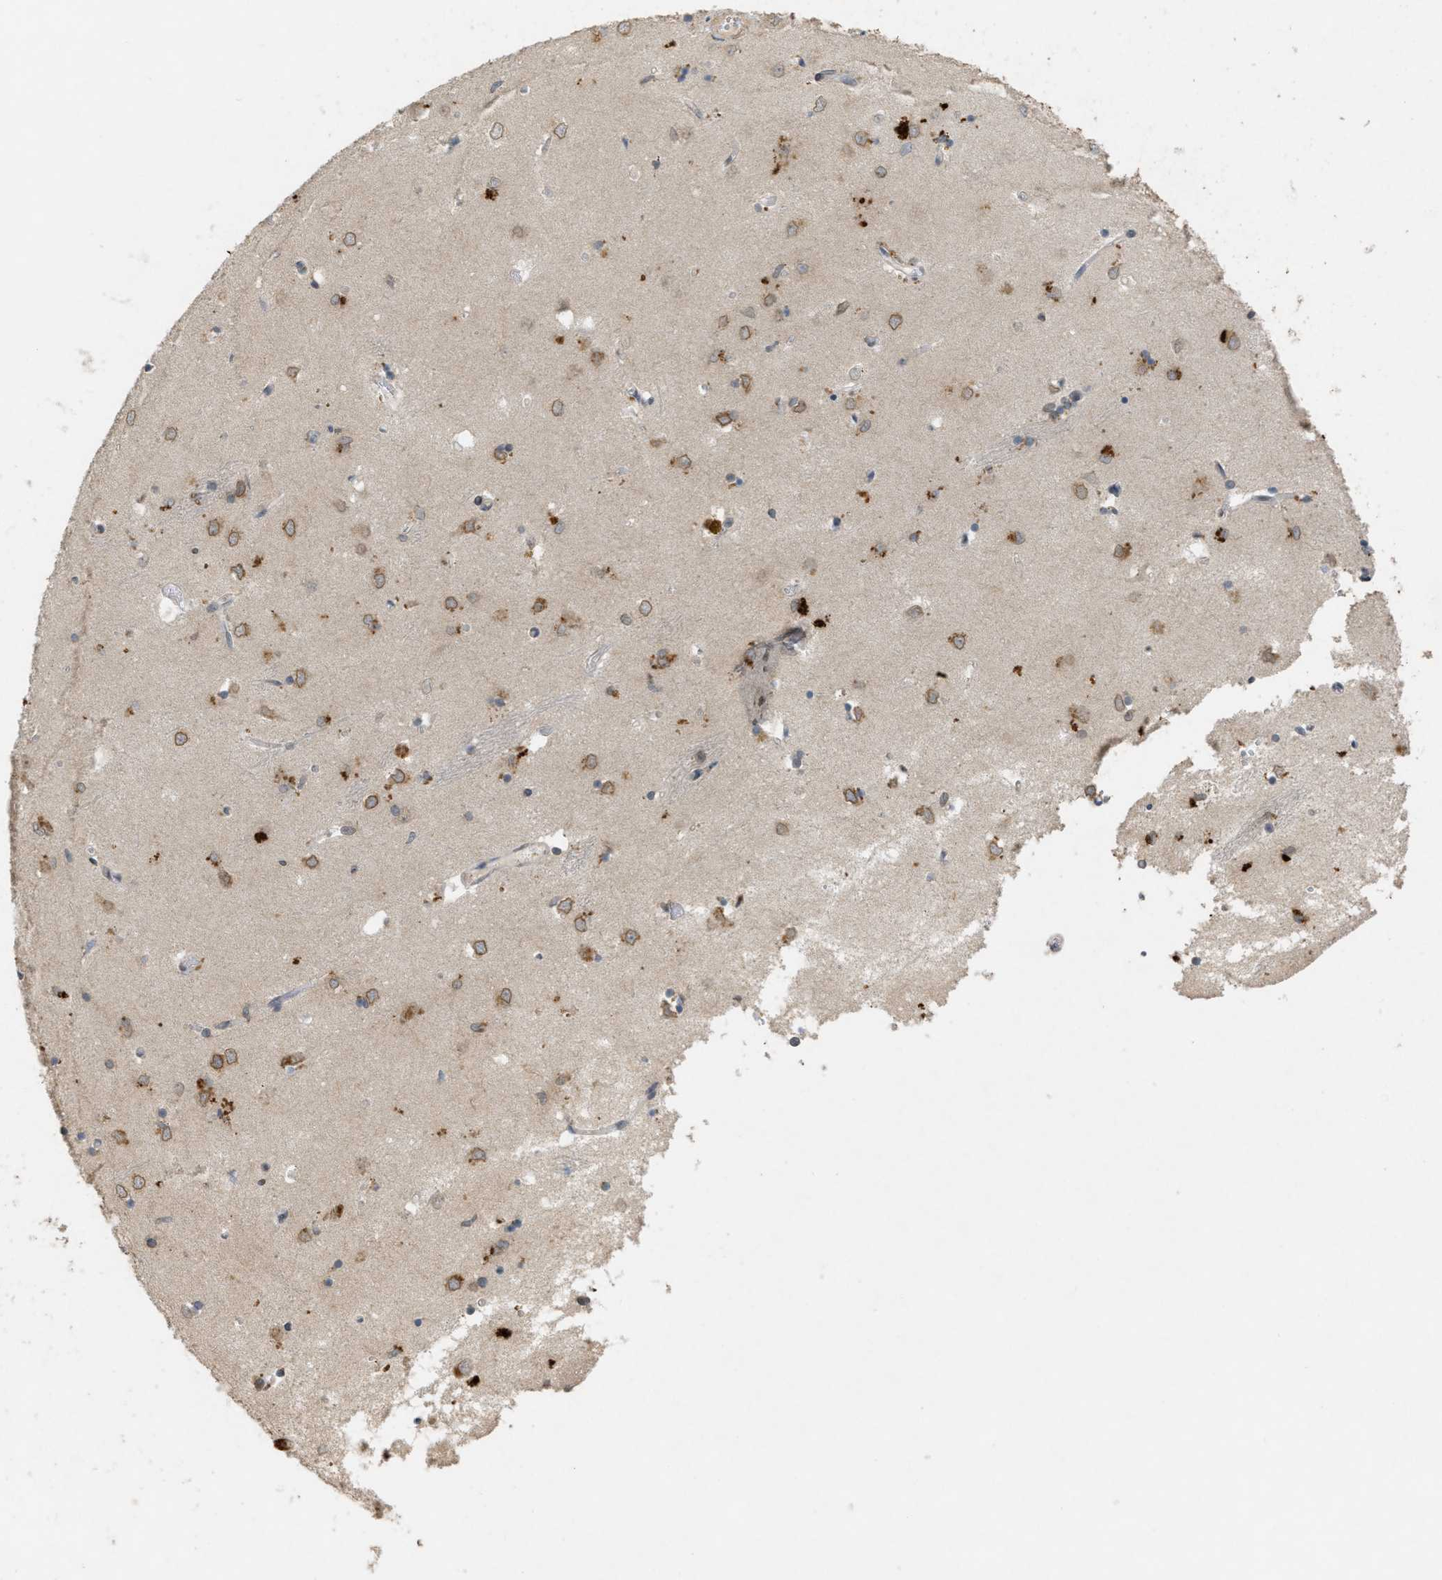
{"staining": {"intensity": "moderate", "quantity": "25%-75%", "location": "nuclear"}, "tissue": "caudate", "cell_type": "Glial cells", "image_type": "normal", "snomed": [{"axis": "morphology", "description": "Normal tissue, NOS"}, {"axis": "topography", "description": "Lateral ventricle wall"}], "caption": "The histopathology image reveals a brown stain indicating the presence of a protein in the nuclear of glial cells in caudate. (DAB IHC, brown staining for protein, blue staining for nuclei).", "gene": "ABHD6", "patient": {"sex": "female", "age": 19}}